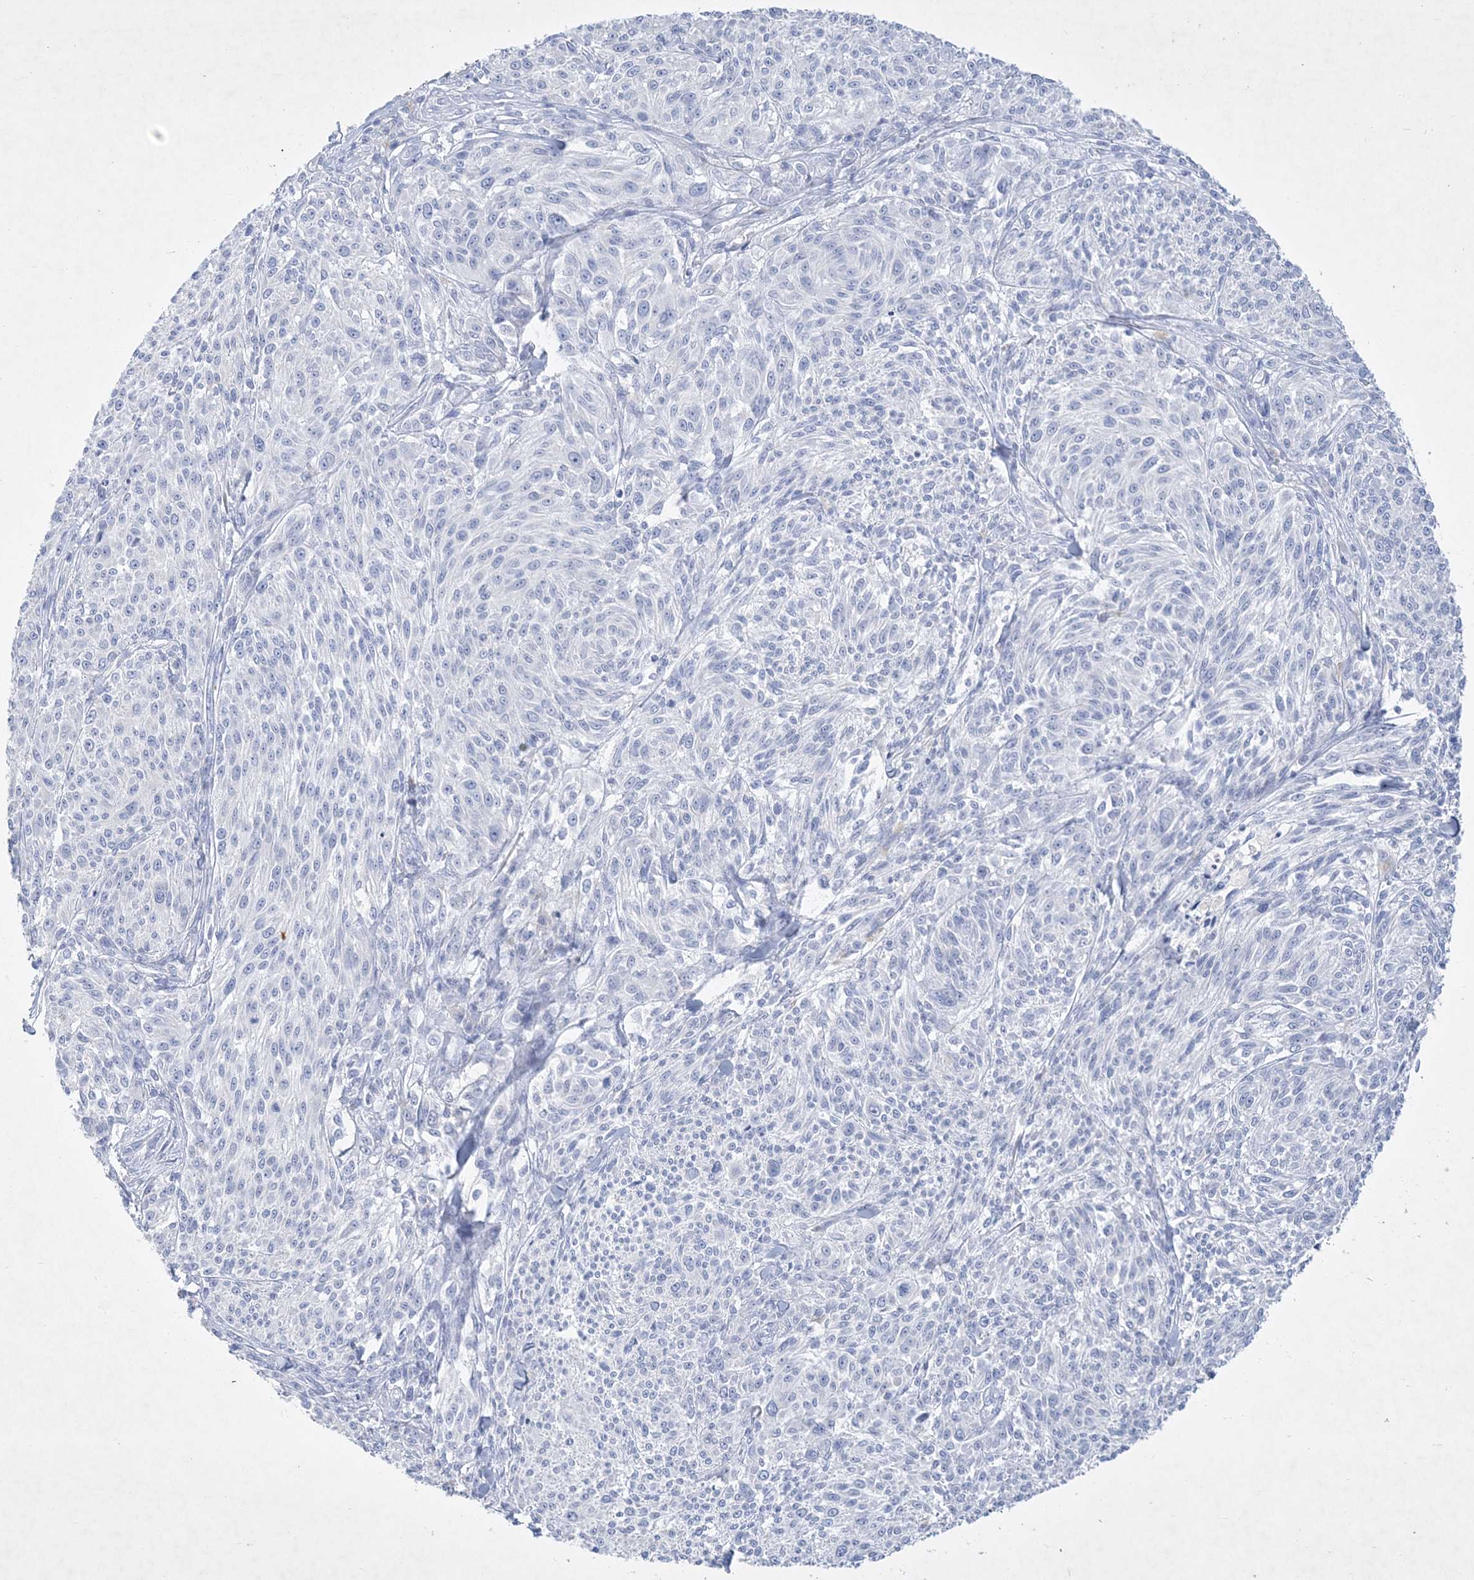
{"staining": {"intensity": "negative", "quantity": "none", "location": "none"}, "tissue": "melanoma", "cell_type": "Tumor cells", "image_type": "cancer", "snomed": [{"axis": "morphology", "description": "Malignant melanoma, NOS"}, {"axis": "topography", "description": "Skin of trunk"}], "caption": "DAB (3,3'-diaminobenzidine) immunohistochemical staining of melanoma shows no significant positivity in tumor cells. The staining is performed using DAB brown chromogen with nuclei counter-stained in using hematoxylin.", "gene": "COPS8", "patient": {"sex": "male", "age": 71}}